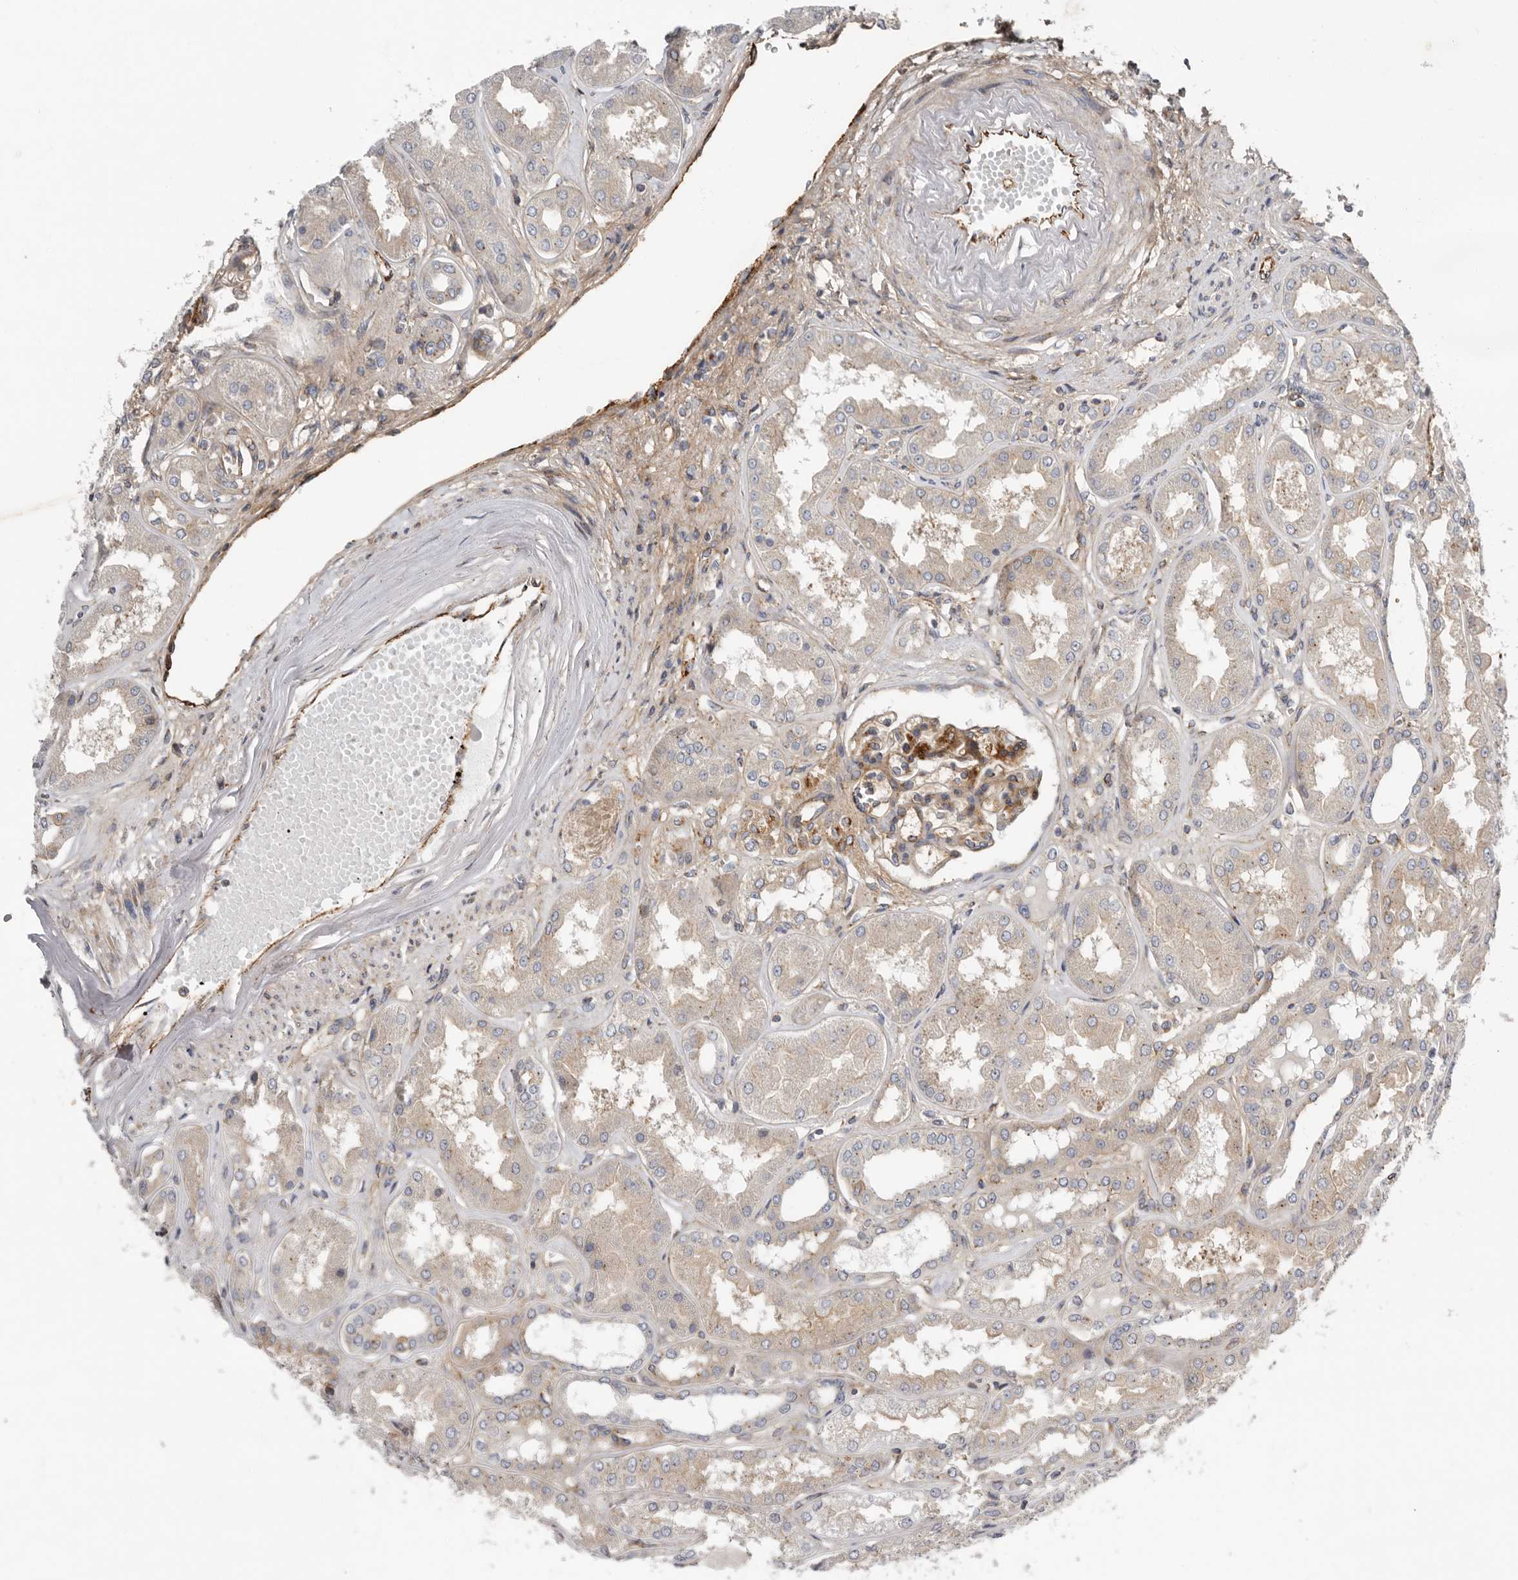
{"staining": {"intensity": "moderate", "quantity": ">75%", "location": "cytoplasmic/membranous"}, "tissue": "kidney", "cell_type": "Cells in glomeruli", "image_type": "normal", "snomed": [{"axis": "morphology", "description": "Normal tissue, NOS"}, {"axis": "topography", "description": "Kidney"}], "caption": "High-magnification brightfield microscopy of benign kidney stained with DAB (3,3'-diaminobenzidine) (brown) and counterstained with hematoxylin (blue). cells in glomeruli exhibit moderate cytoplasmic/membranous expression is present in approximately>75% of cells. (DAB (3,3'-diaminobenzidine) = brown stain, brightfield microscopy at high magnification).", "gene": "LUZP1", "patient": {"sex": "female", "age": 56}}